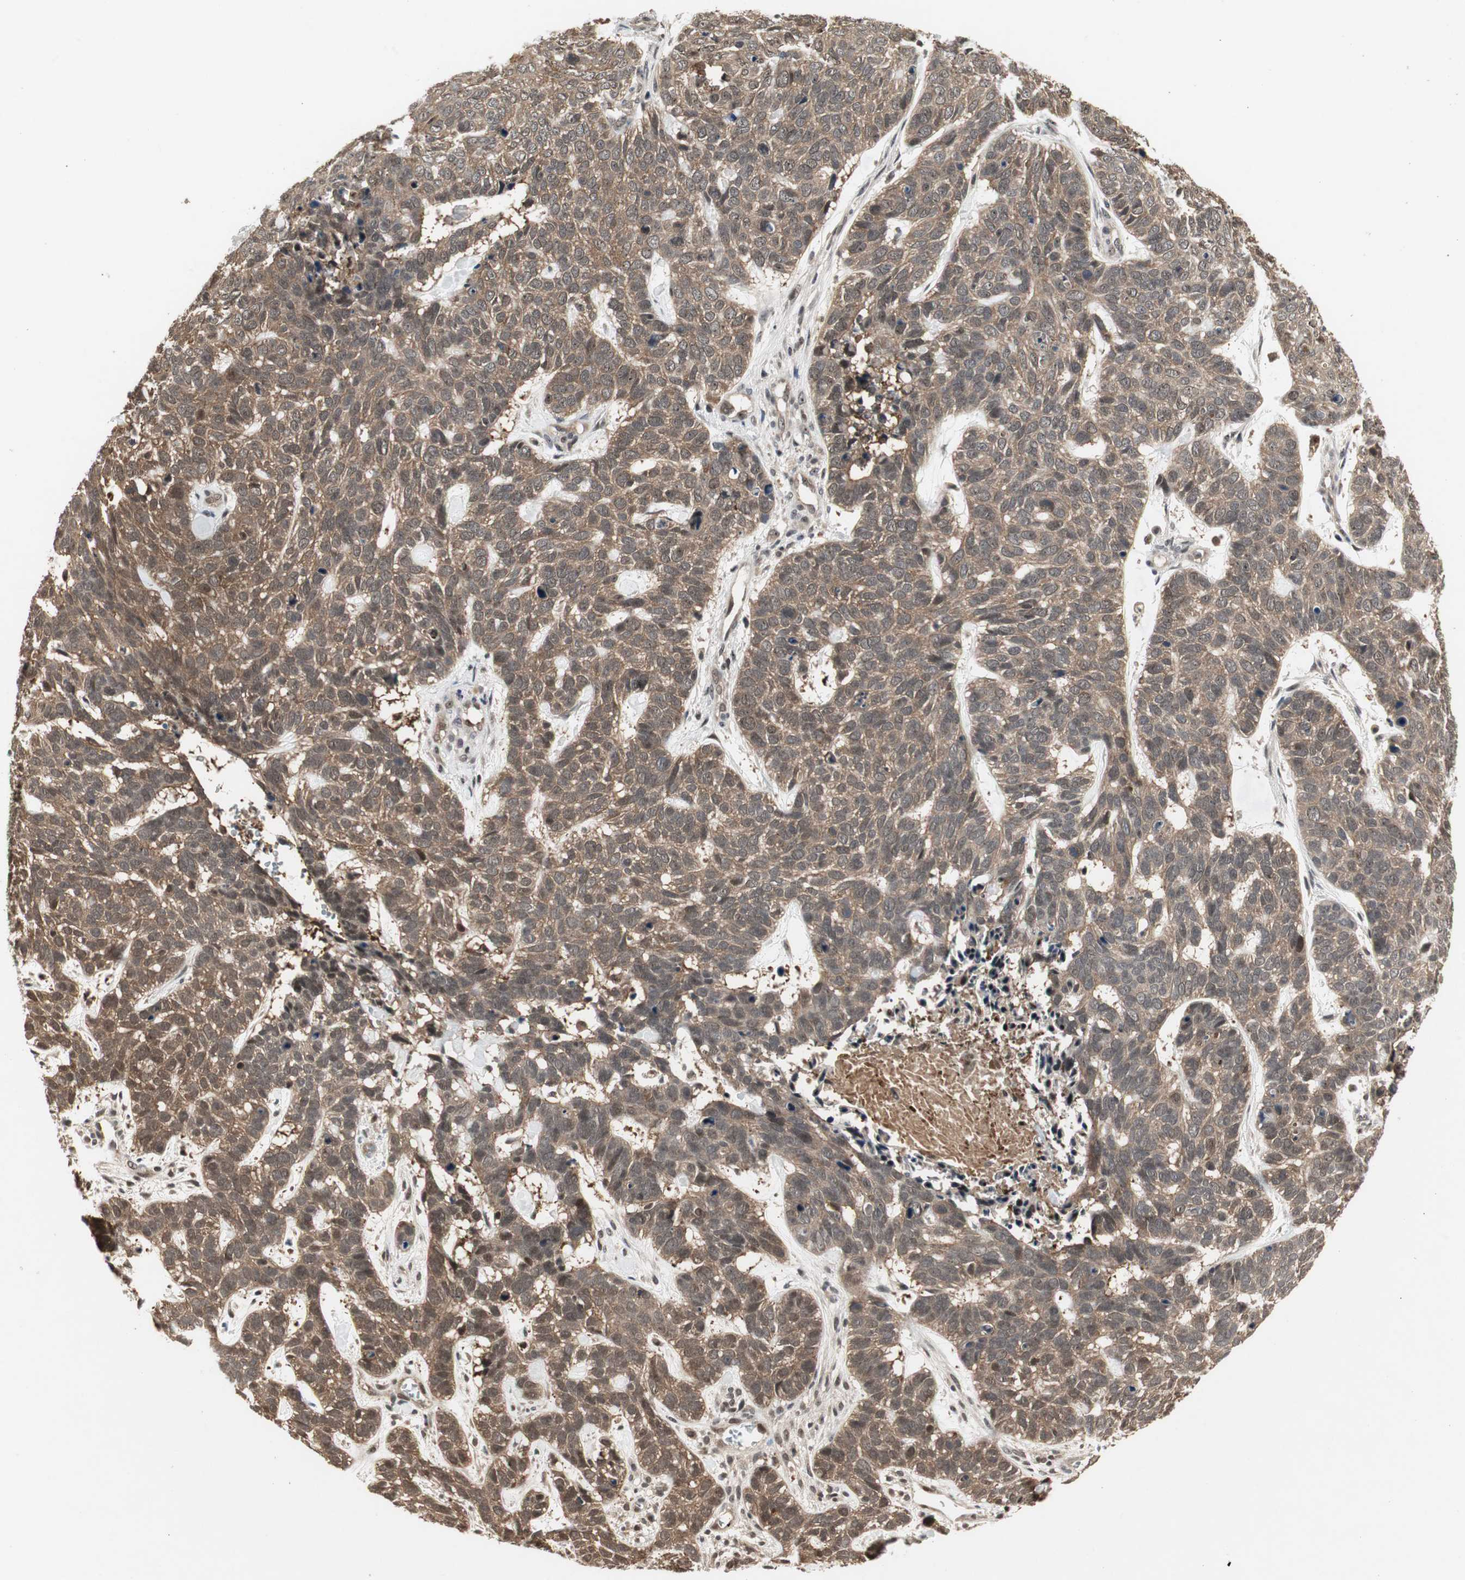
{"staining": {"intensity": "moderate", "quantity": ">75%", "location": "cytoplasmic/membranous,nuclear"}, "tissue": "skin cancer", "cell_type": "Tumor cells", "image_type": "cancer", "snomed": [{"axis": "morphology", "description": "Basal cell carcinoma"}, {"axis": "topography", "description": "Skin"}], "caption": "The photomicrograph exhibits immunohistochemical staining of skin cancer. There is moderate cytoplasmic/membranous and nuclear expression is present in about >75% of tumor cells. Immunohistochemistry stains the protein in brown and the nuclei are stained blue.", "gene": "CSNK2B", "patient": {"sex": "male", "age": 87}}